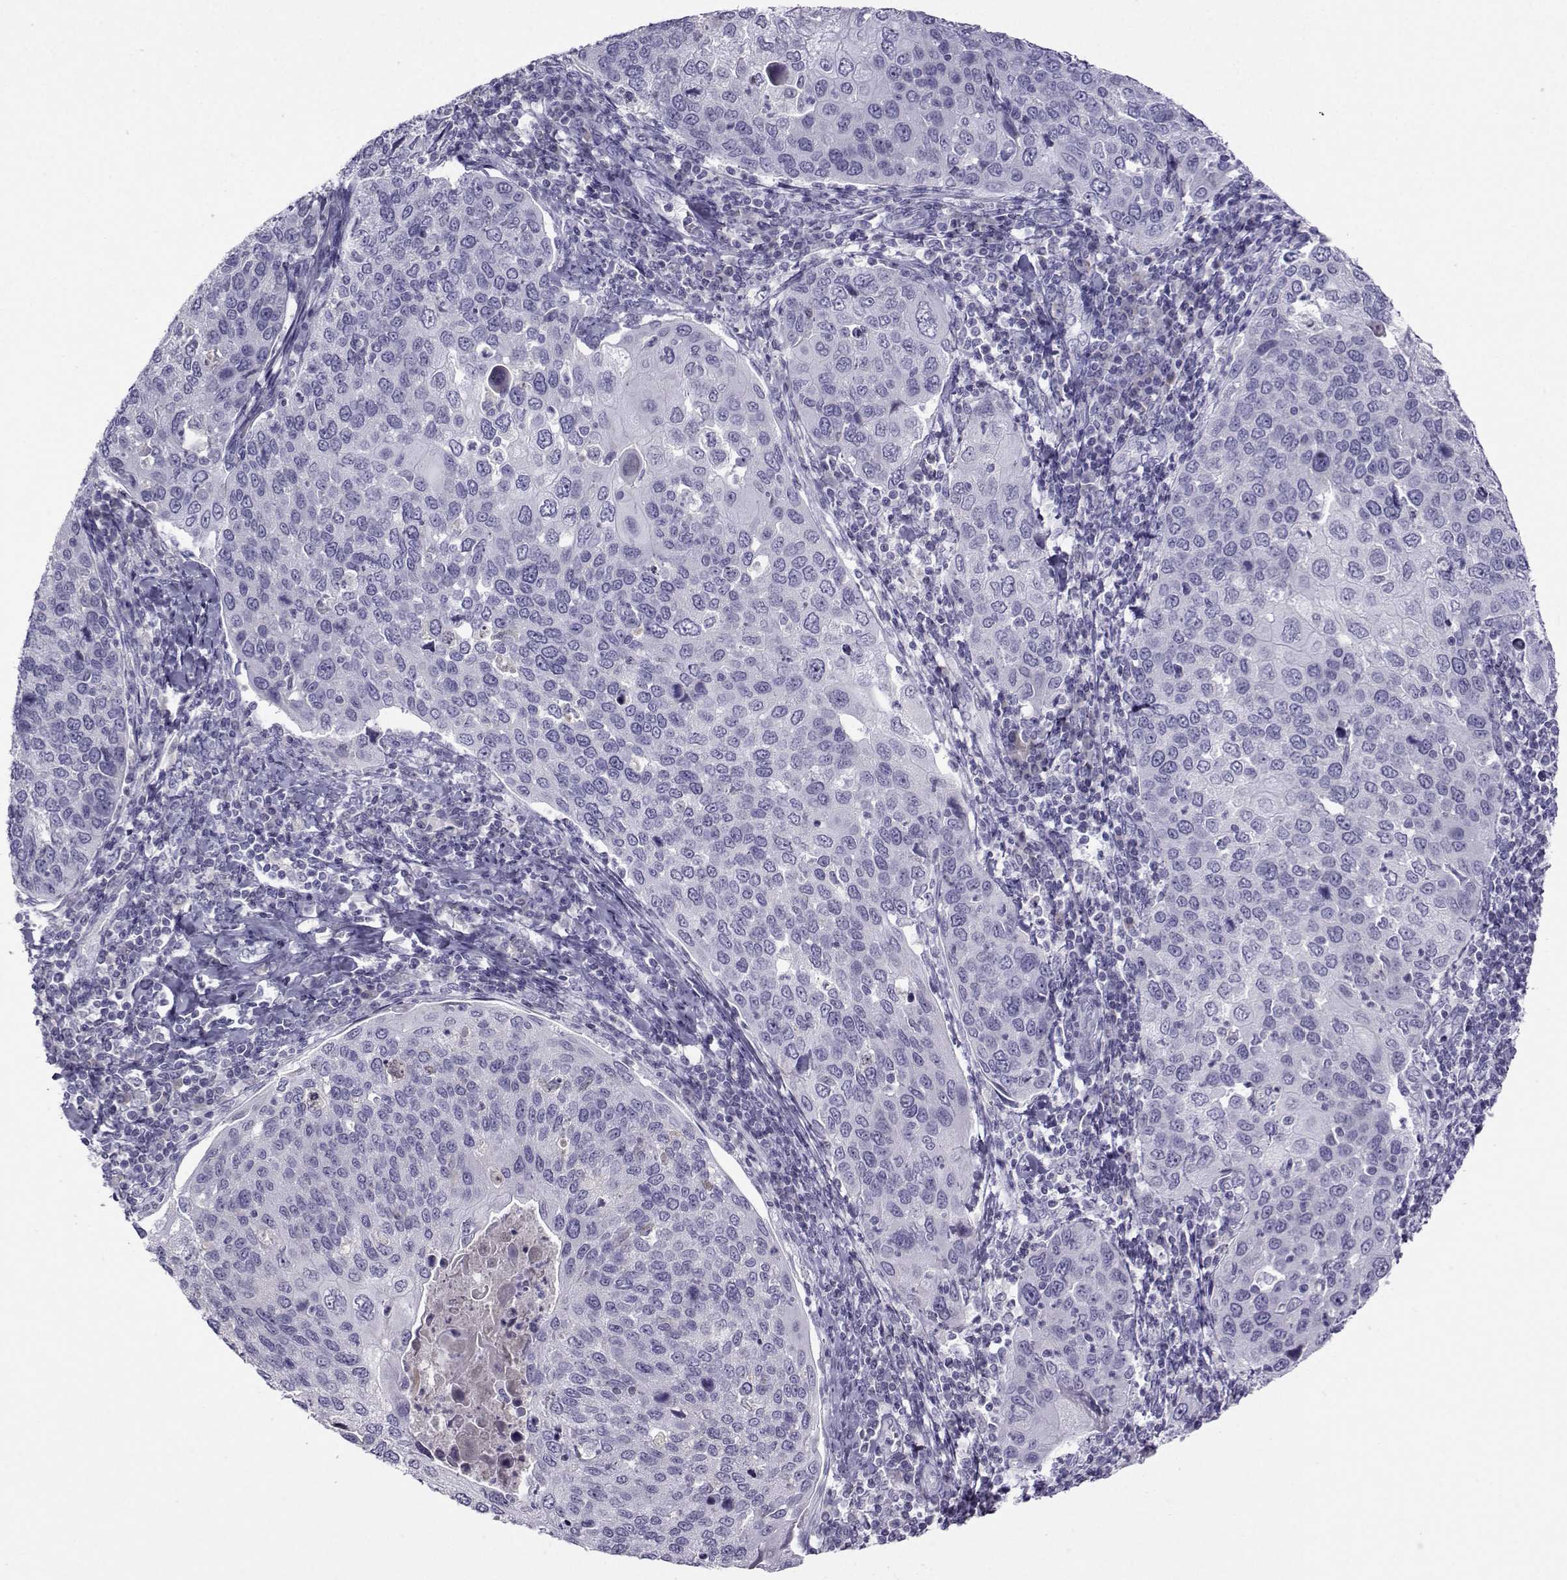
{"staining": {"intensity": "negative", "quantity": "none", "location": "none"}, "tissue": "cervical cancer", "cell_type": "Tumor cells", "image_type": "cancer", "snomed": [{"axis": "morphology", "description": "Squamous cell carcinoma, NOS"}, {"axis": "topography", "description": "Cervix"}], "caption": "Cervical cancer (squamous cell carcinoma) stained for a protein using immunohistochemistry demonstrates no expression tumor cells.", "gene": "ARMC2", "patient": {"sex": "female", "age": 54}}